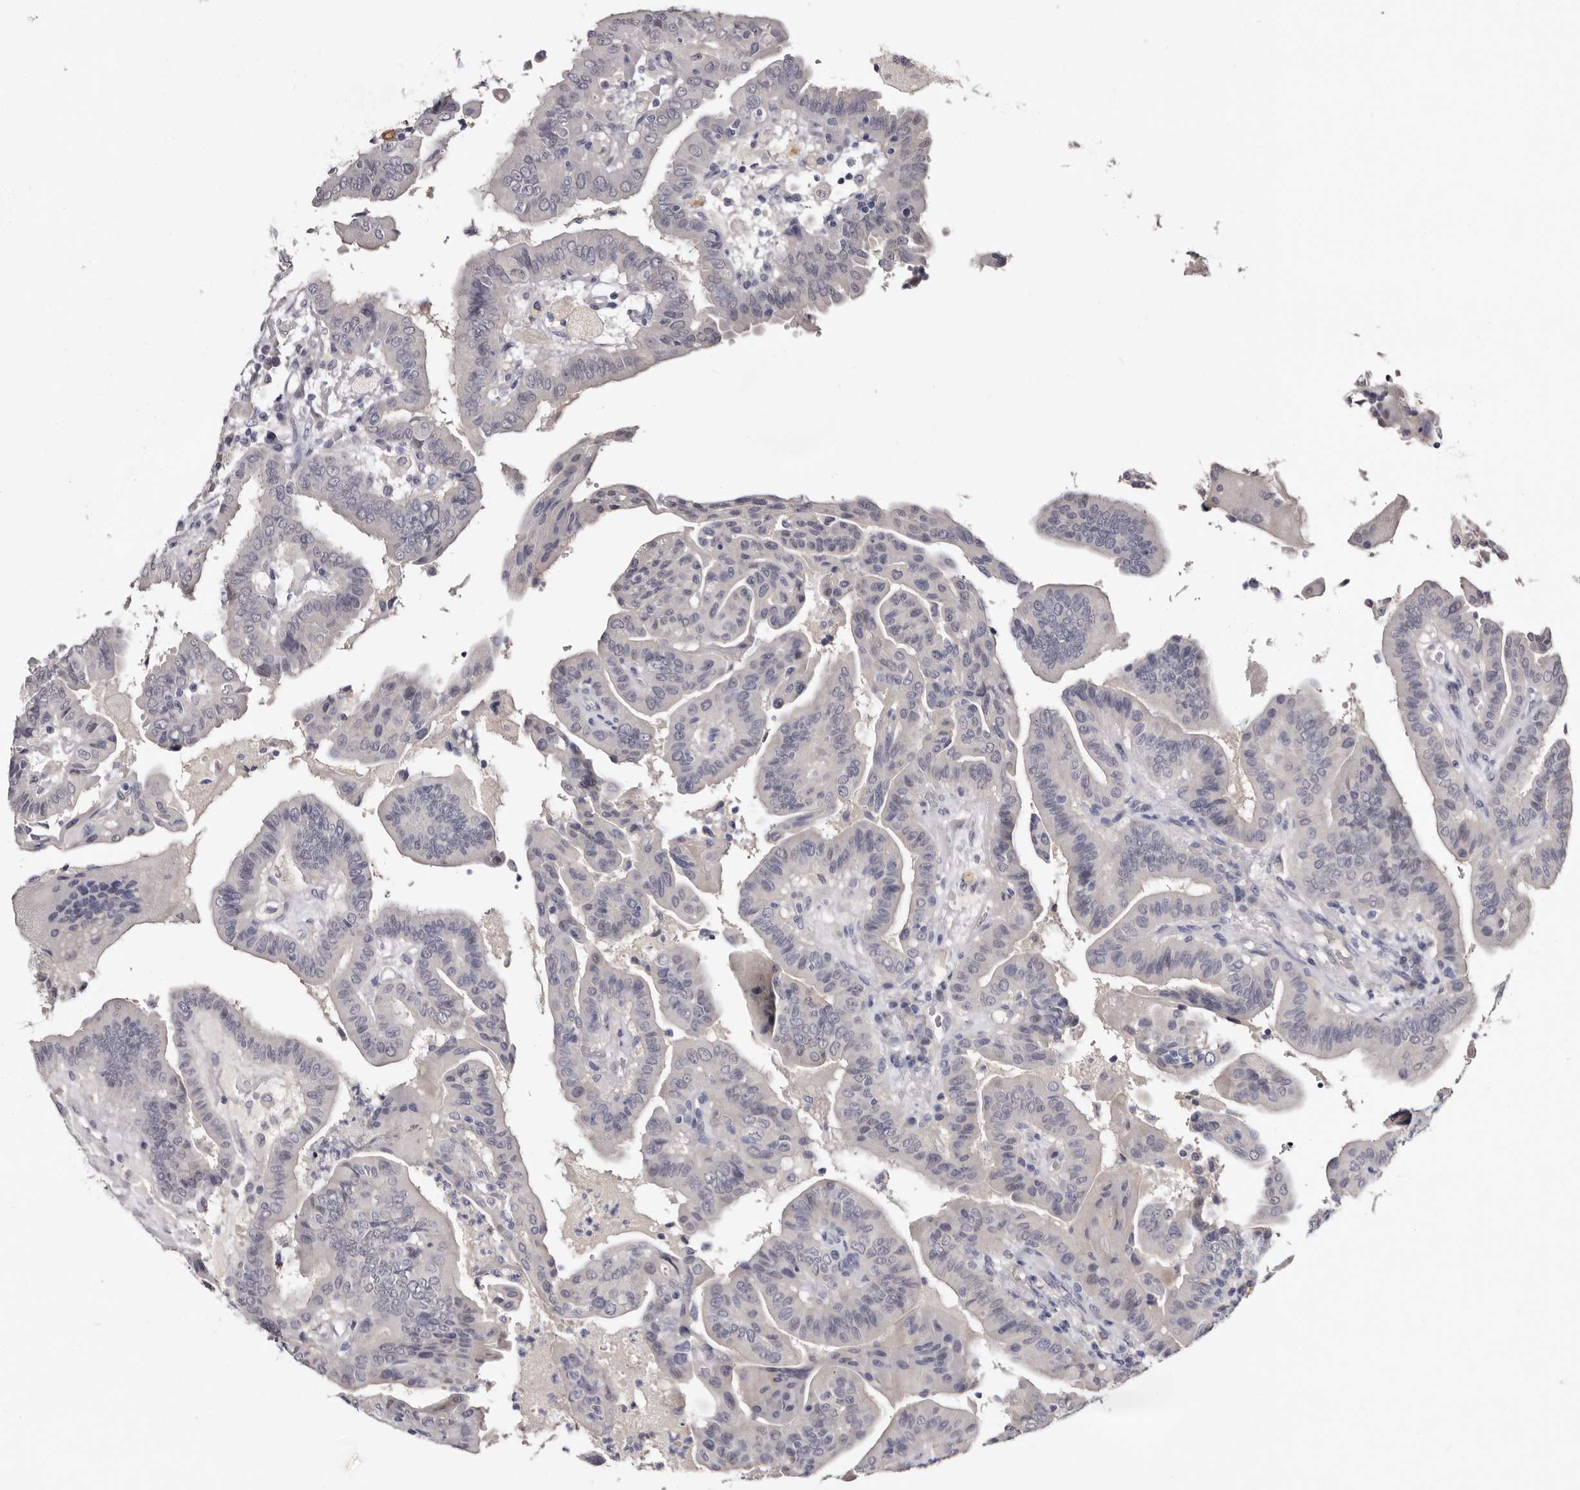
{"staining": {"intensity": "negative", "quantity": "none", "location": "none"}, "tissue": "thyroid cancer", "cell_type": "Tumor cells", "image_type": "cancer", "snomed": [{"axis": "morphology", "description": "Papillary adenocarcinoma, NOS"}, {"axis": "topography", "description": "Thyroid gland"}], "caption": "Tumor cells show no significant protein positivity in thyroid papillary adenocarcinoma. Nuclei are stained in blue.", "gene": "LANCL2", "patient": {"sex": "male", "age": 33}}